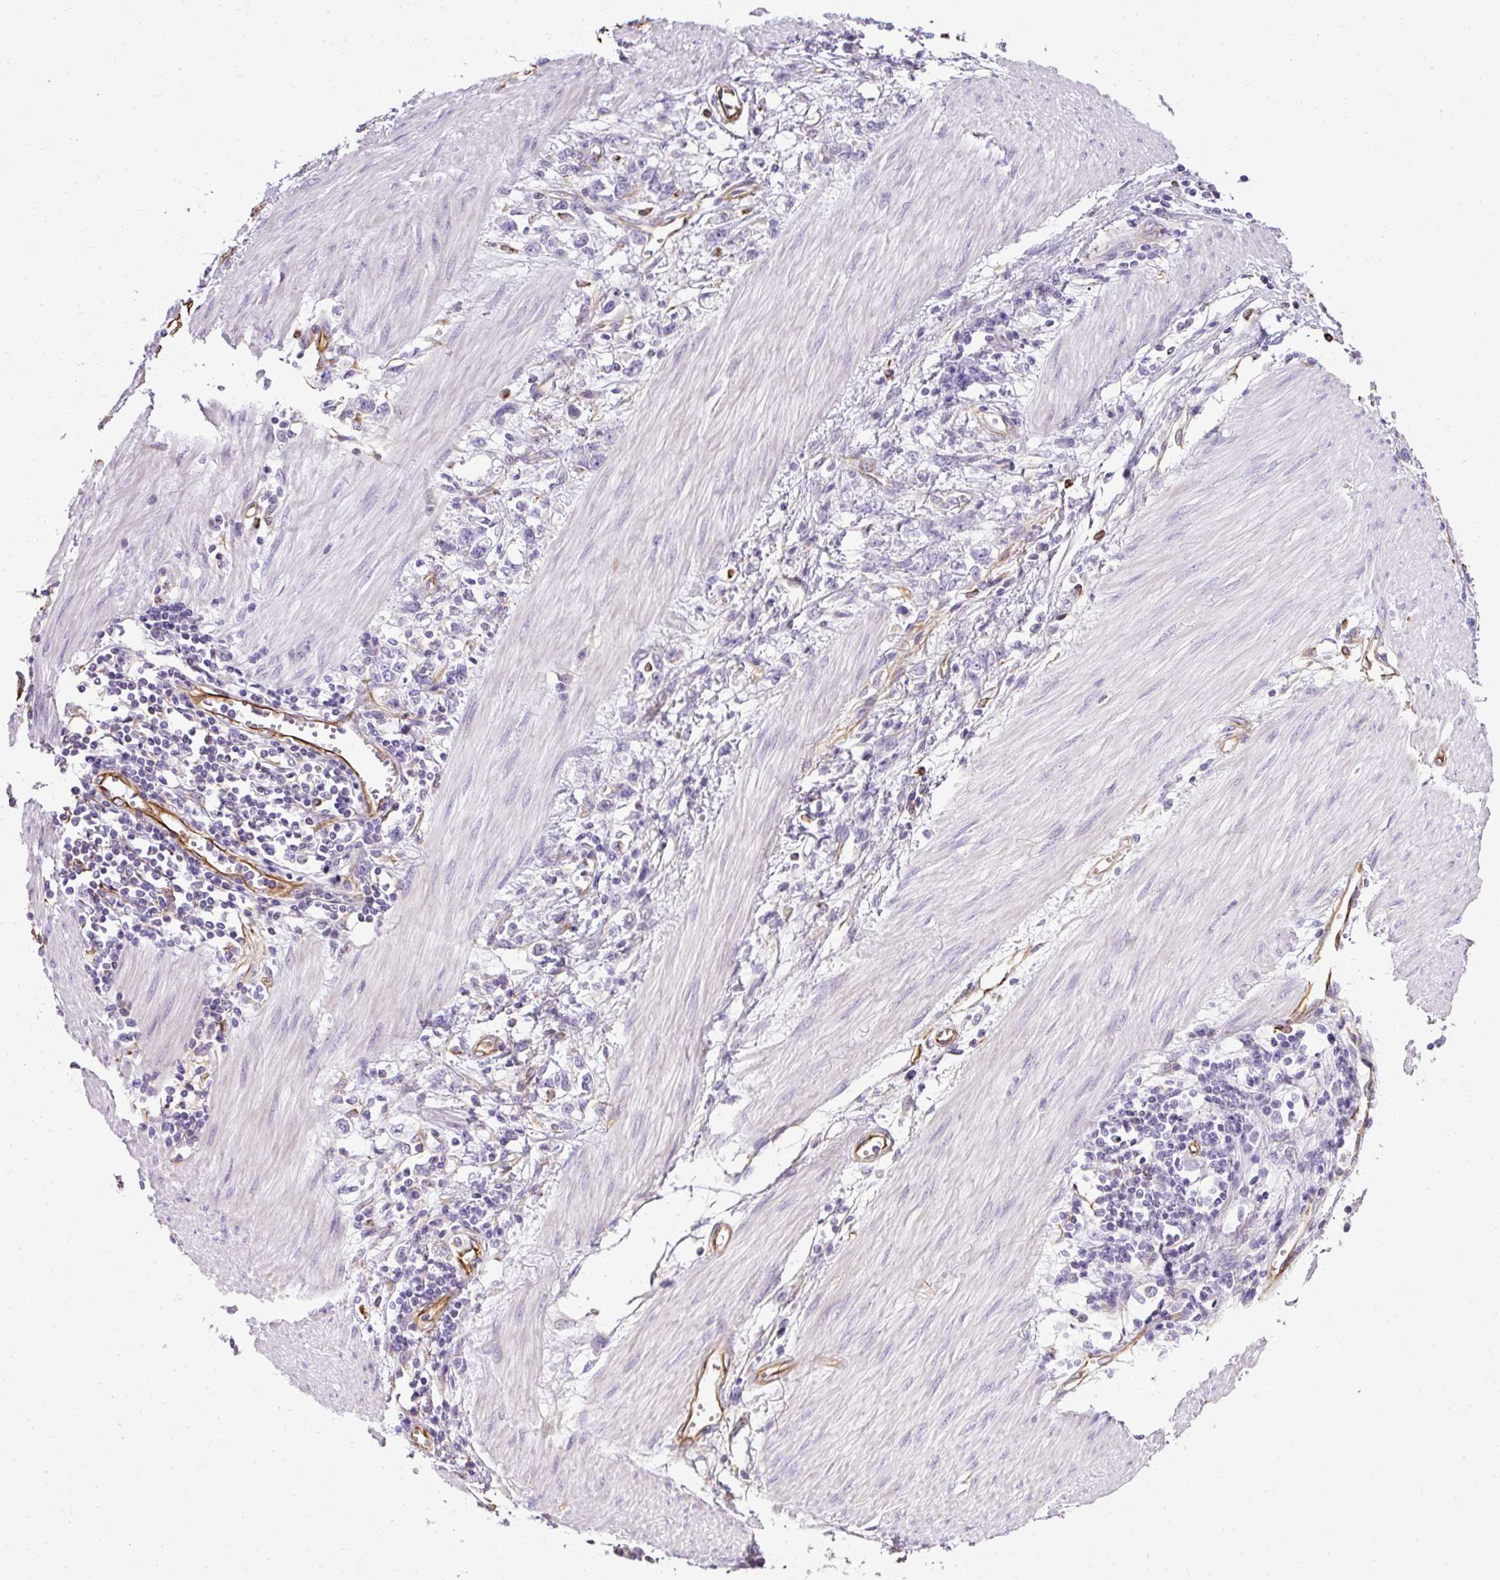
{"staining": {"intensity": "negative", "quantity": "none", "location": "none"}, "tissue": "stomach cancer", "cell_type": "Tumor cells", "image_type": "cancer", "snomed": [{"axis": "morphology", "description": "Adenocarcinoma, NOS"}, {"axis": "topography", "description": "Stomach"}], "caption": "Immunohistochemistry (IHC) photomicrograph of neoplastic tissue: human stomach adenocarcinoma stained with DAB (3,3'-diaminobenzidine) demonstrates no significant protein staining in tumor cells.", "gene": "PLS1", "patient": {"sex": "female", "age": 76}}